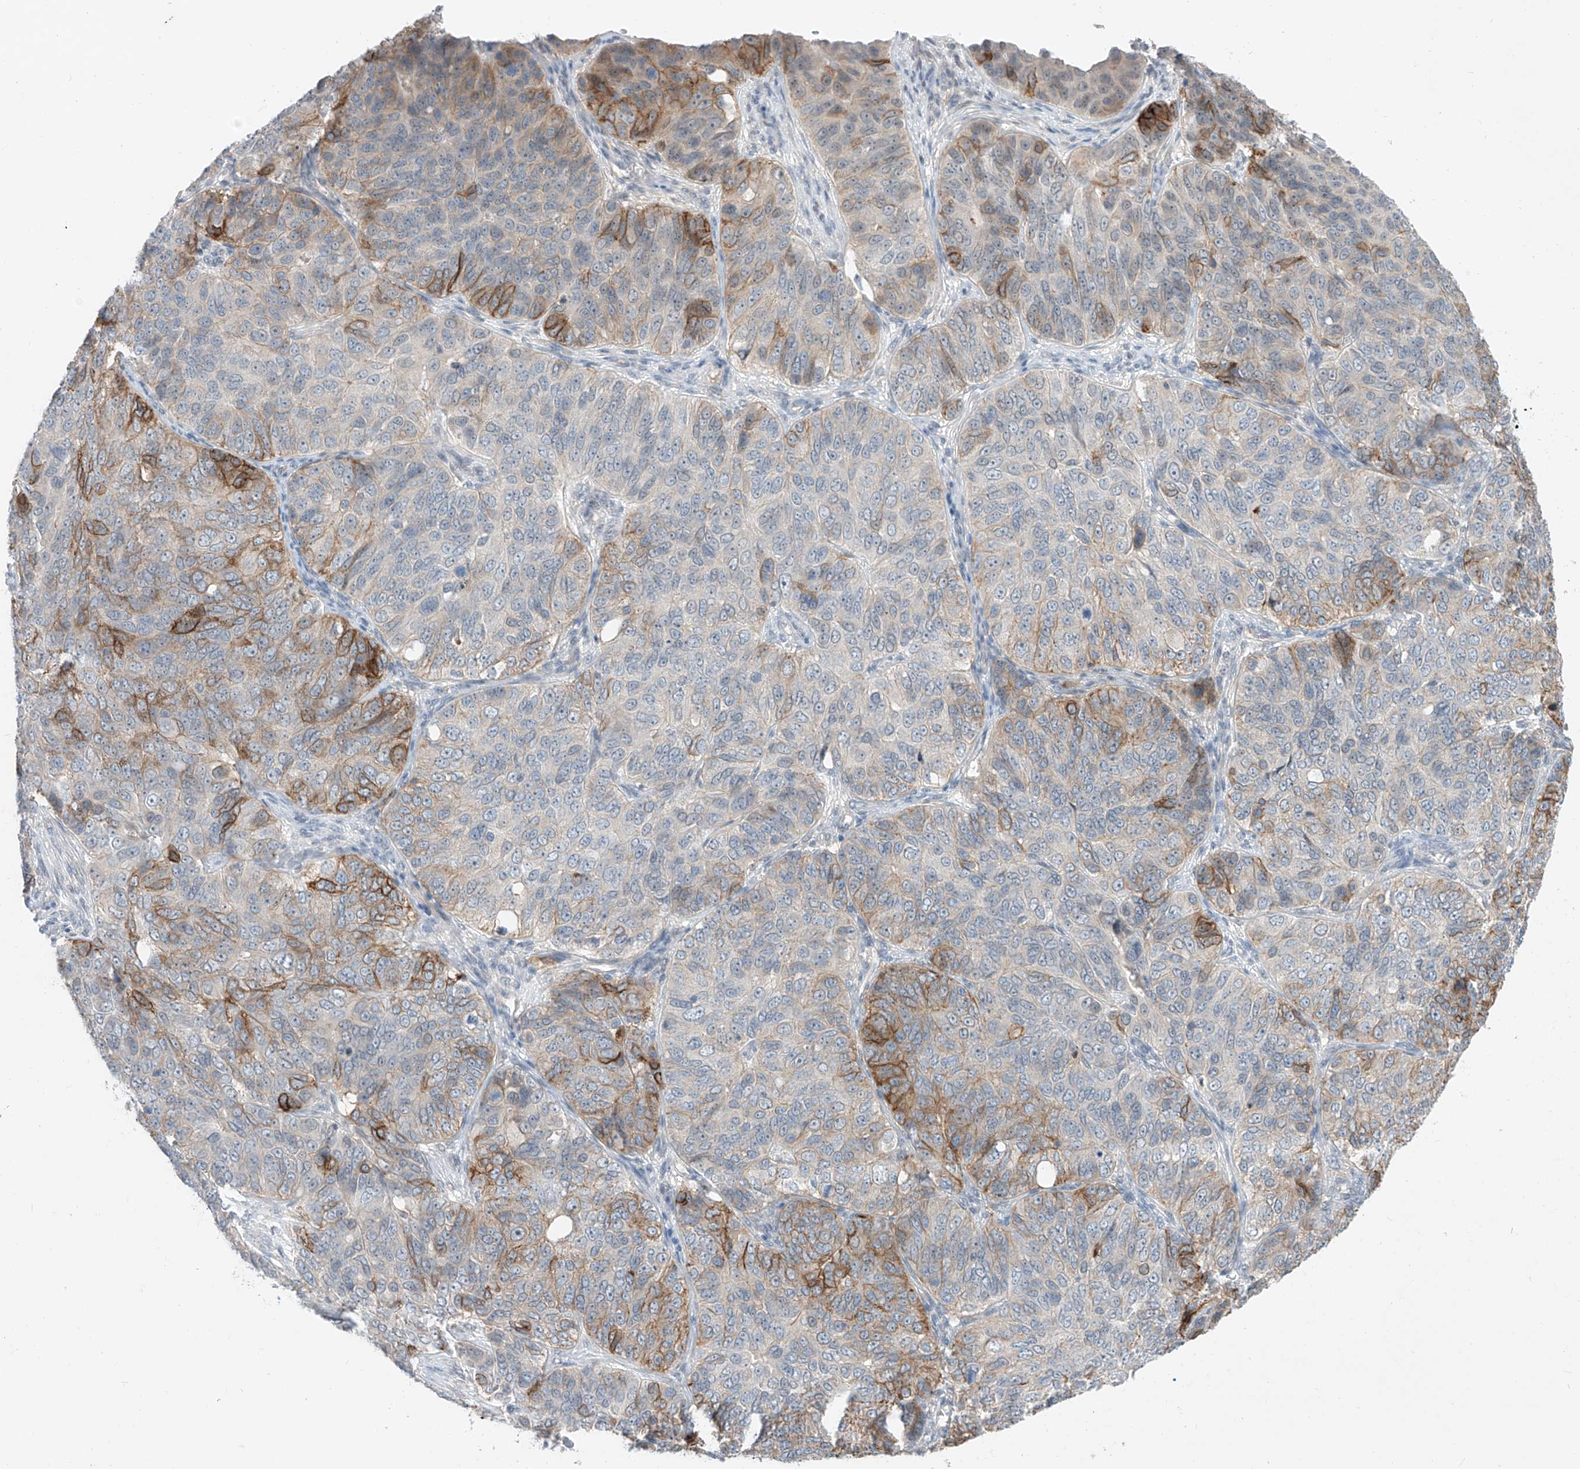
{"staining": {"intensity": "moderate", "quantity": "<25%", "location": "cytoplasmic/membranous"}, "tissue": "ovarian cancer", "cell_type": "Tumor cells", "image_type": "cancer", "snomed": [{"axis": "morphology", "description": "Carcinoma, endometroid"}, {"axis": "topography", "description": "Ovary"}], "caption": "A brown stain labels moderate cytoplasmic/membranous staining of a protein in endometroid carcinoma (ovarian) tumor cells.", "gene": "ABLIM2", "patient": {"sex": "female", "age": 51}}